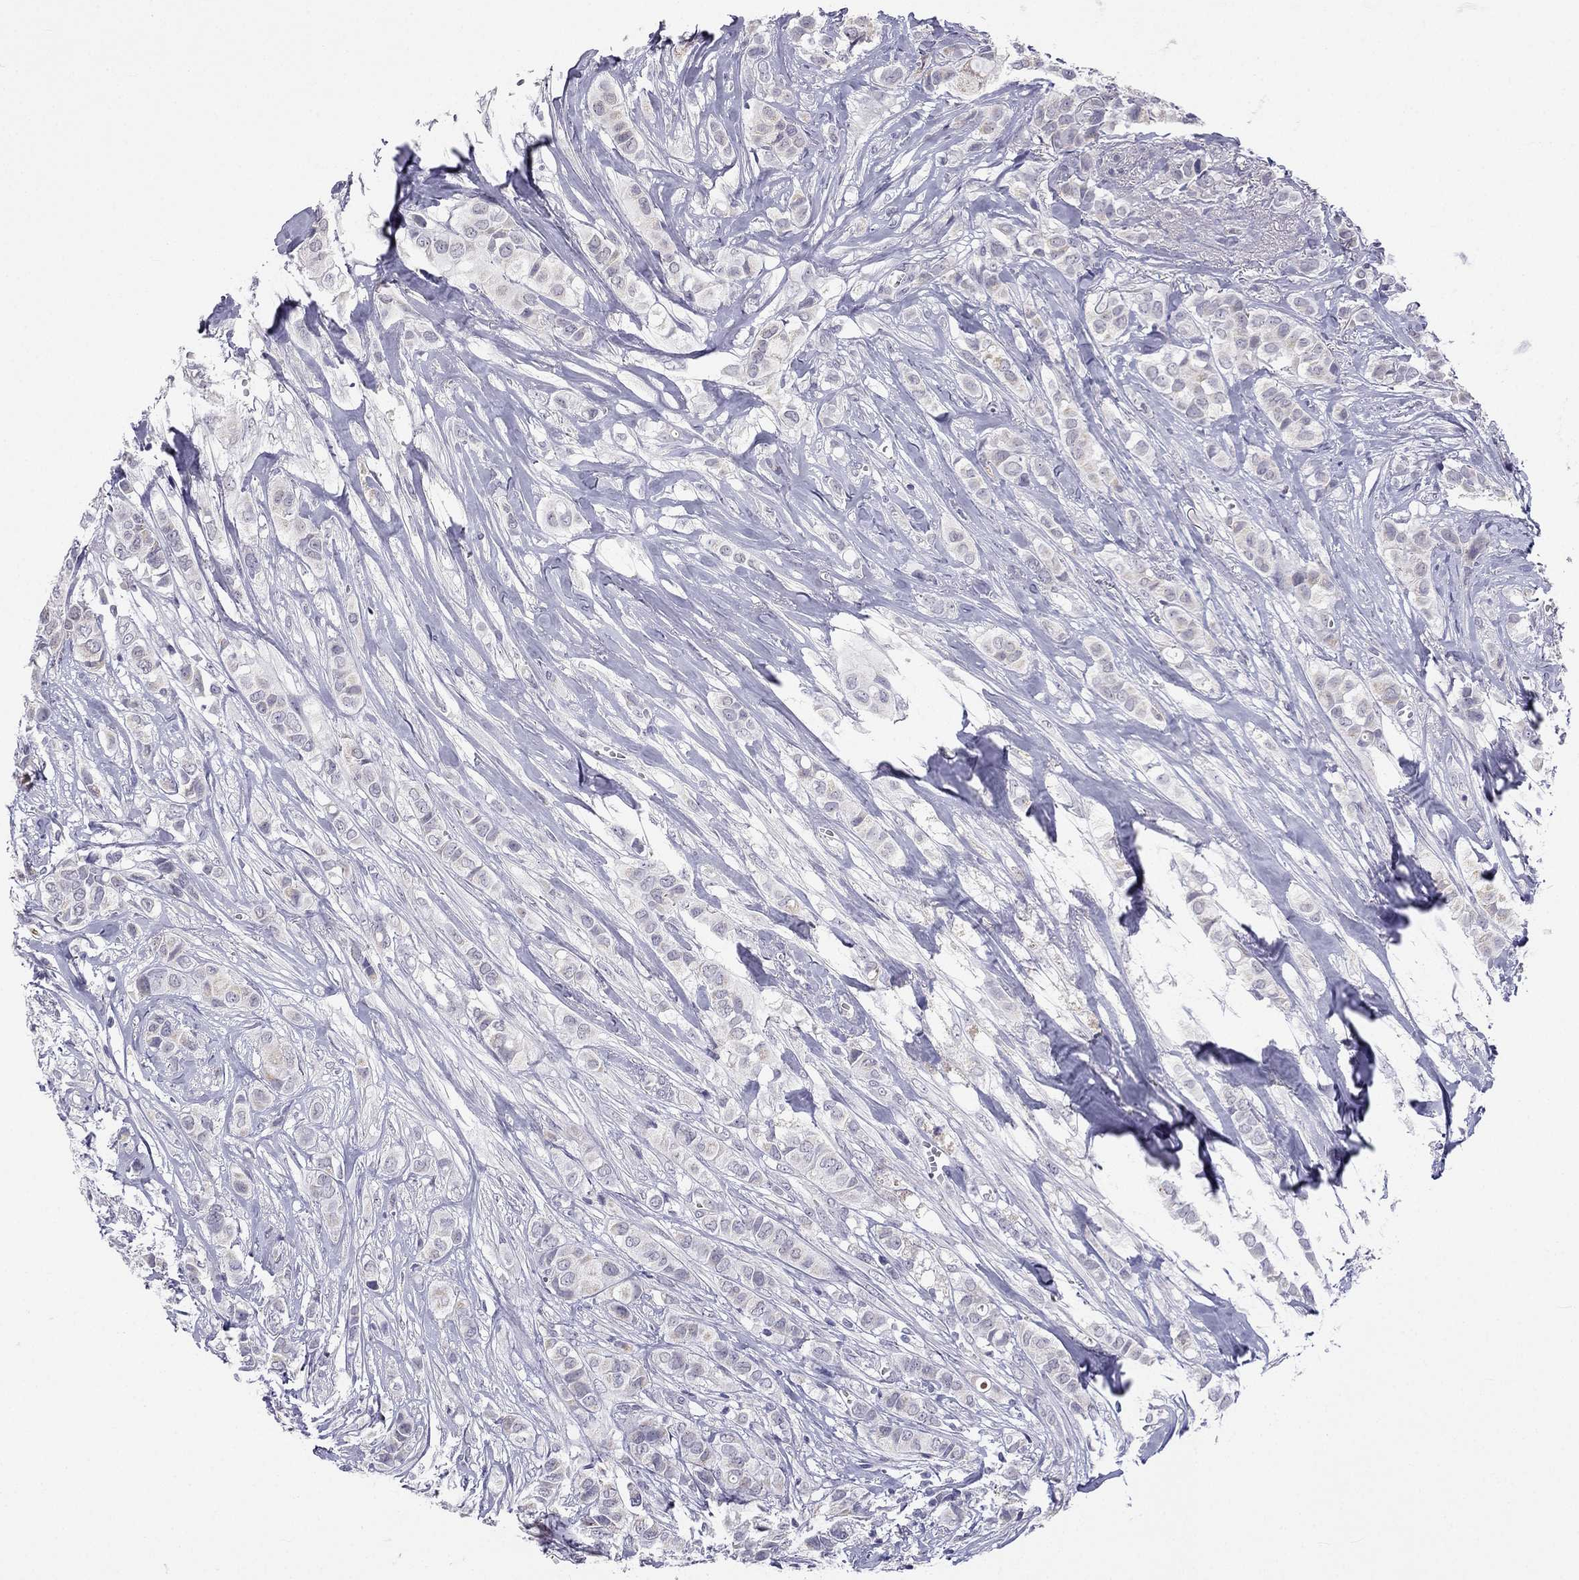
{"staining": {"intensity": "weak", "quantity": "<25%", "location": "cytoplasmic/membranous"}, "tissue": "breast cancer", "cell_type": "Tumor cells", "image_type": "cancer", "snomed": [{"axis": "morphology", "description": "Duct carcinoma"}, {"axis": "topography", "description": "Breast"}], "caption": "There is no significant expression in tumor cells of breast cancer.", "gene": "C5orf49", "patient": {"sex": "female", "age": 85}}